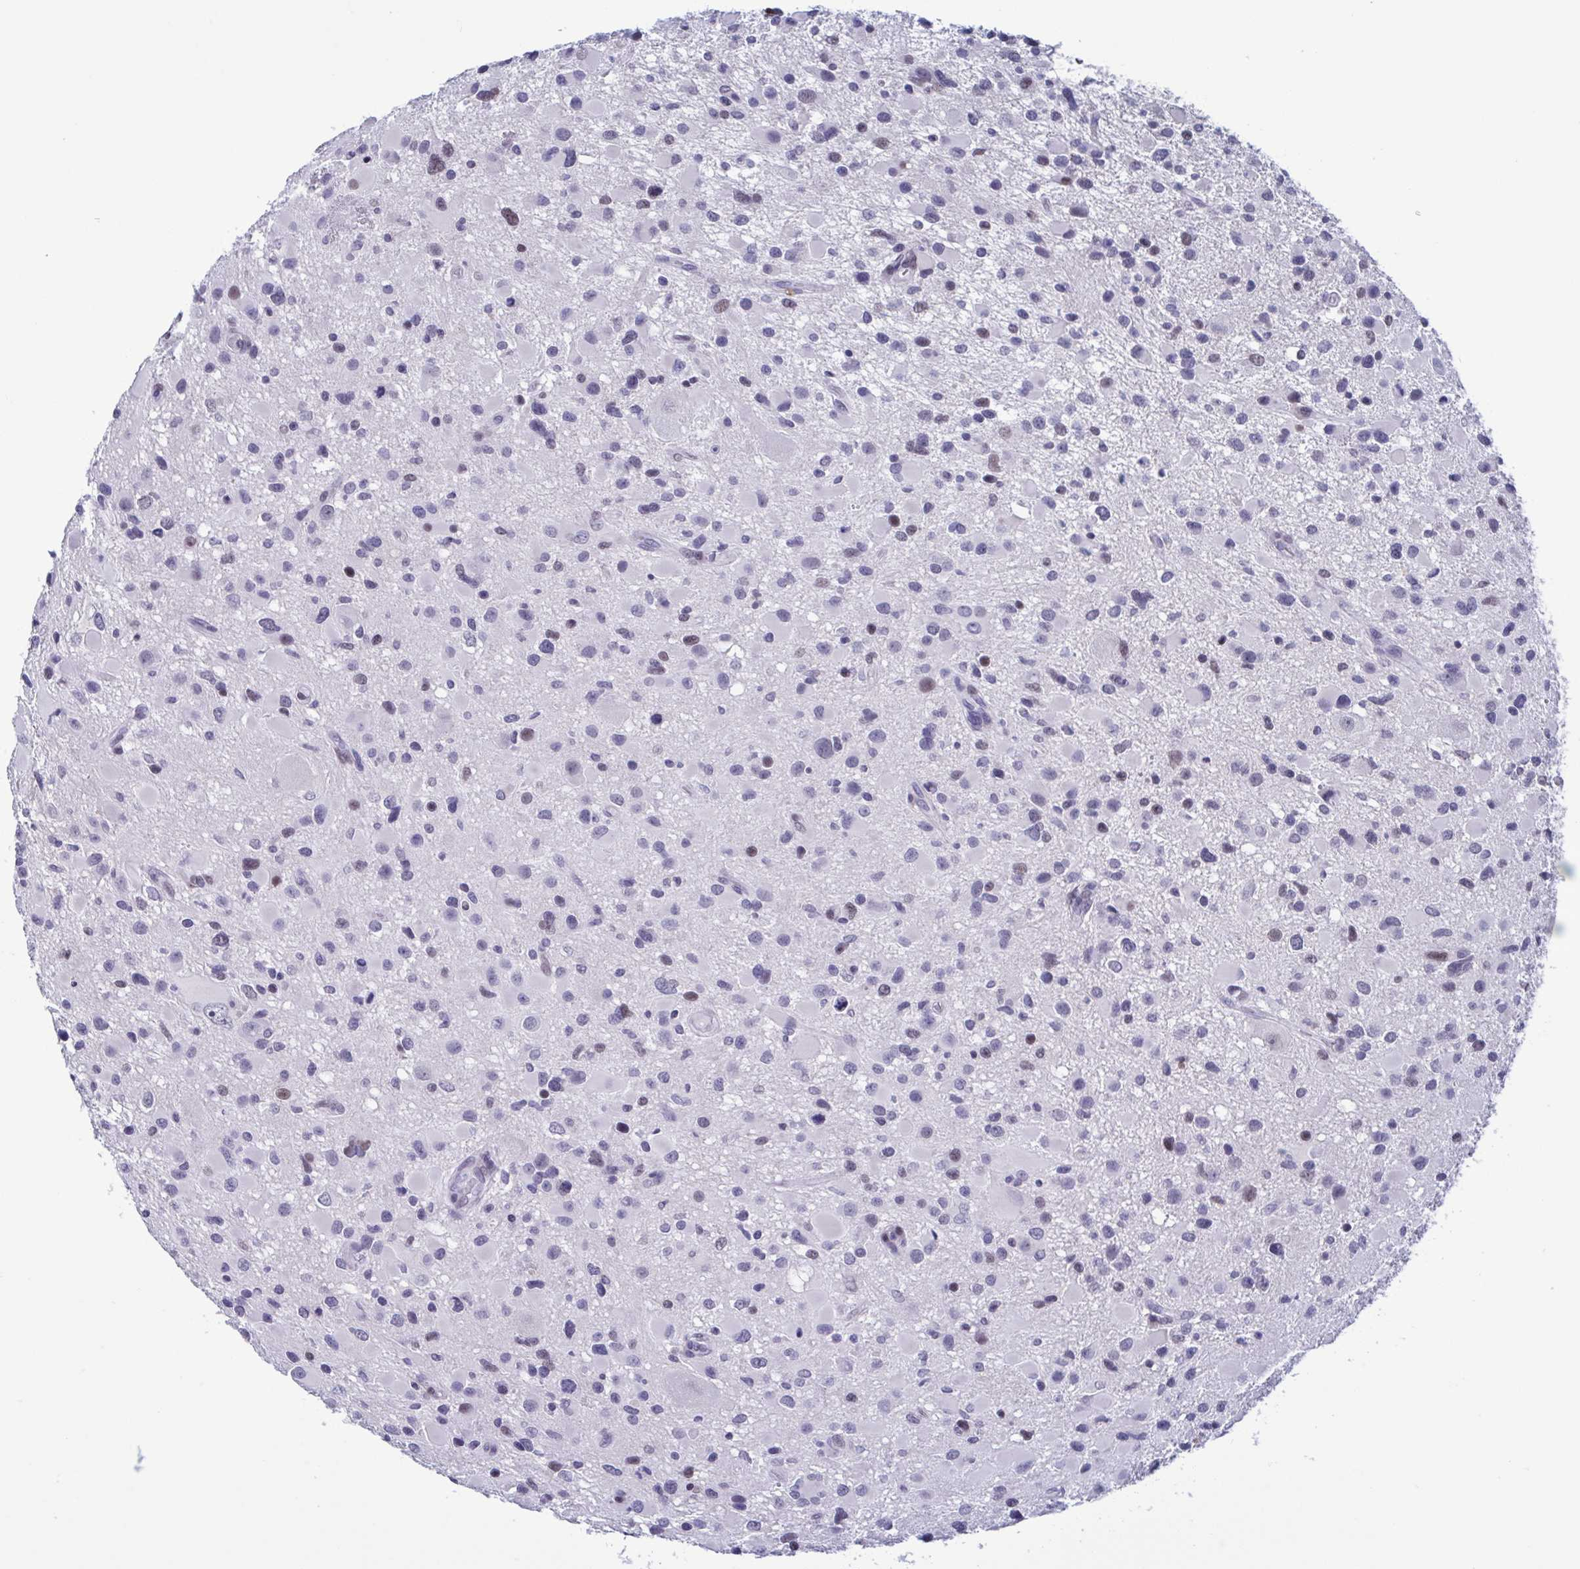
{"staining": {"intensity": "weak", "quantity": "<25%", "location": "nuclear"}, "tissue": "glioma", "cell_type": "Tumor cells", "image_type": "cancer", "snomed": [{"axis": "morphology", "description": "Glioma, malignant, Low grade"}, {"axis": "topography", "description": "Brain"}], "caption": "DAB (3,3'-diaminobenzidine) immunohistochemical staining of human malignant glioma (low-grade) shows no significant positivity in tumor cells.", "gene": "PERM1", "patient": {"sex": "female", "age": 32}}